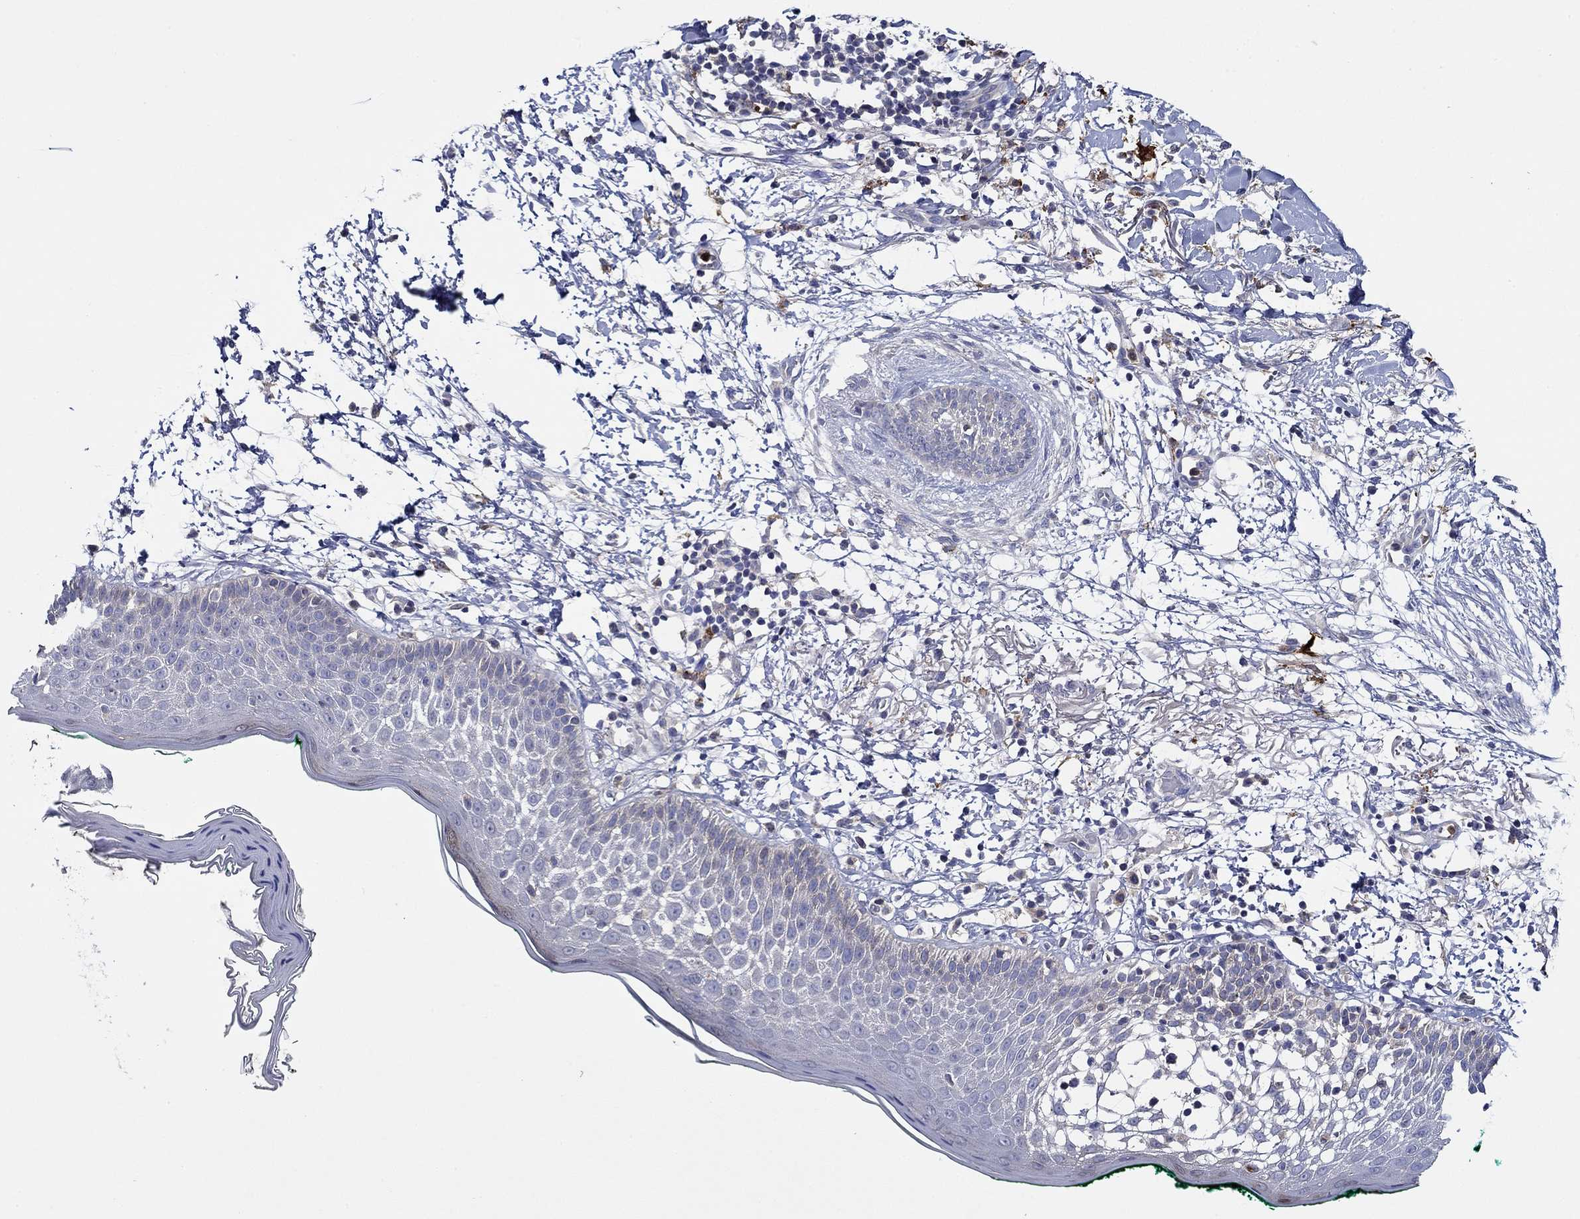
{"staining": {"intensity": "negative", "quantity": "none", "location": "none"}, "tissue": "skin cancer", "cell_type": "Tumor cells", "image_type": "cancer", "snomed": [{"axis": "morphology", "description": "Normal tissue, NOS"}, {"axis": "morphology", "description": "Basal cell carcinoma"}, {"axis": "topography", "description": "Skin"}], "caption": "Basal cell carcinoma (skin) stained for a protein using immunohistochemistry reveals no staining tumor cells.", "gene": "CHIT1", "patient": {"sex": "male", "age": 84}}